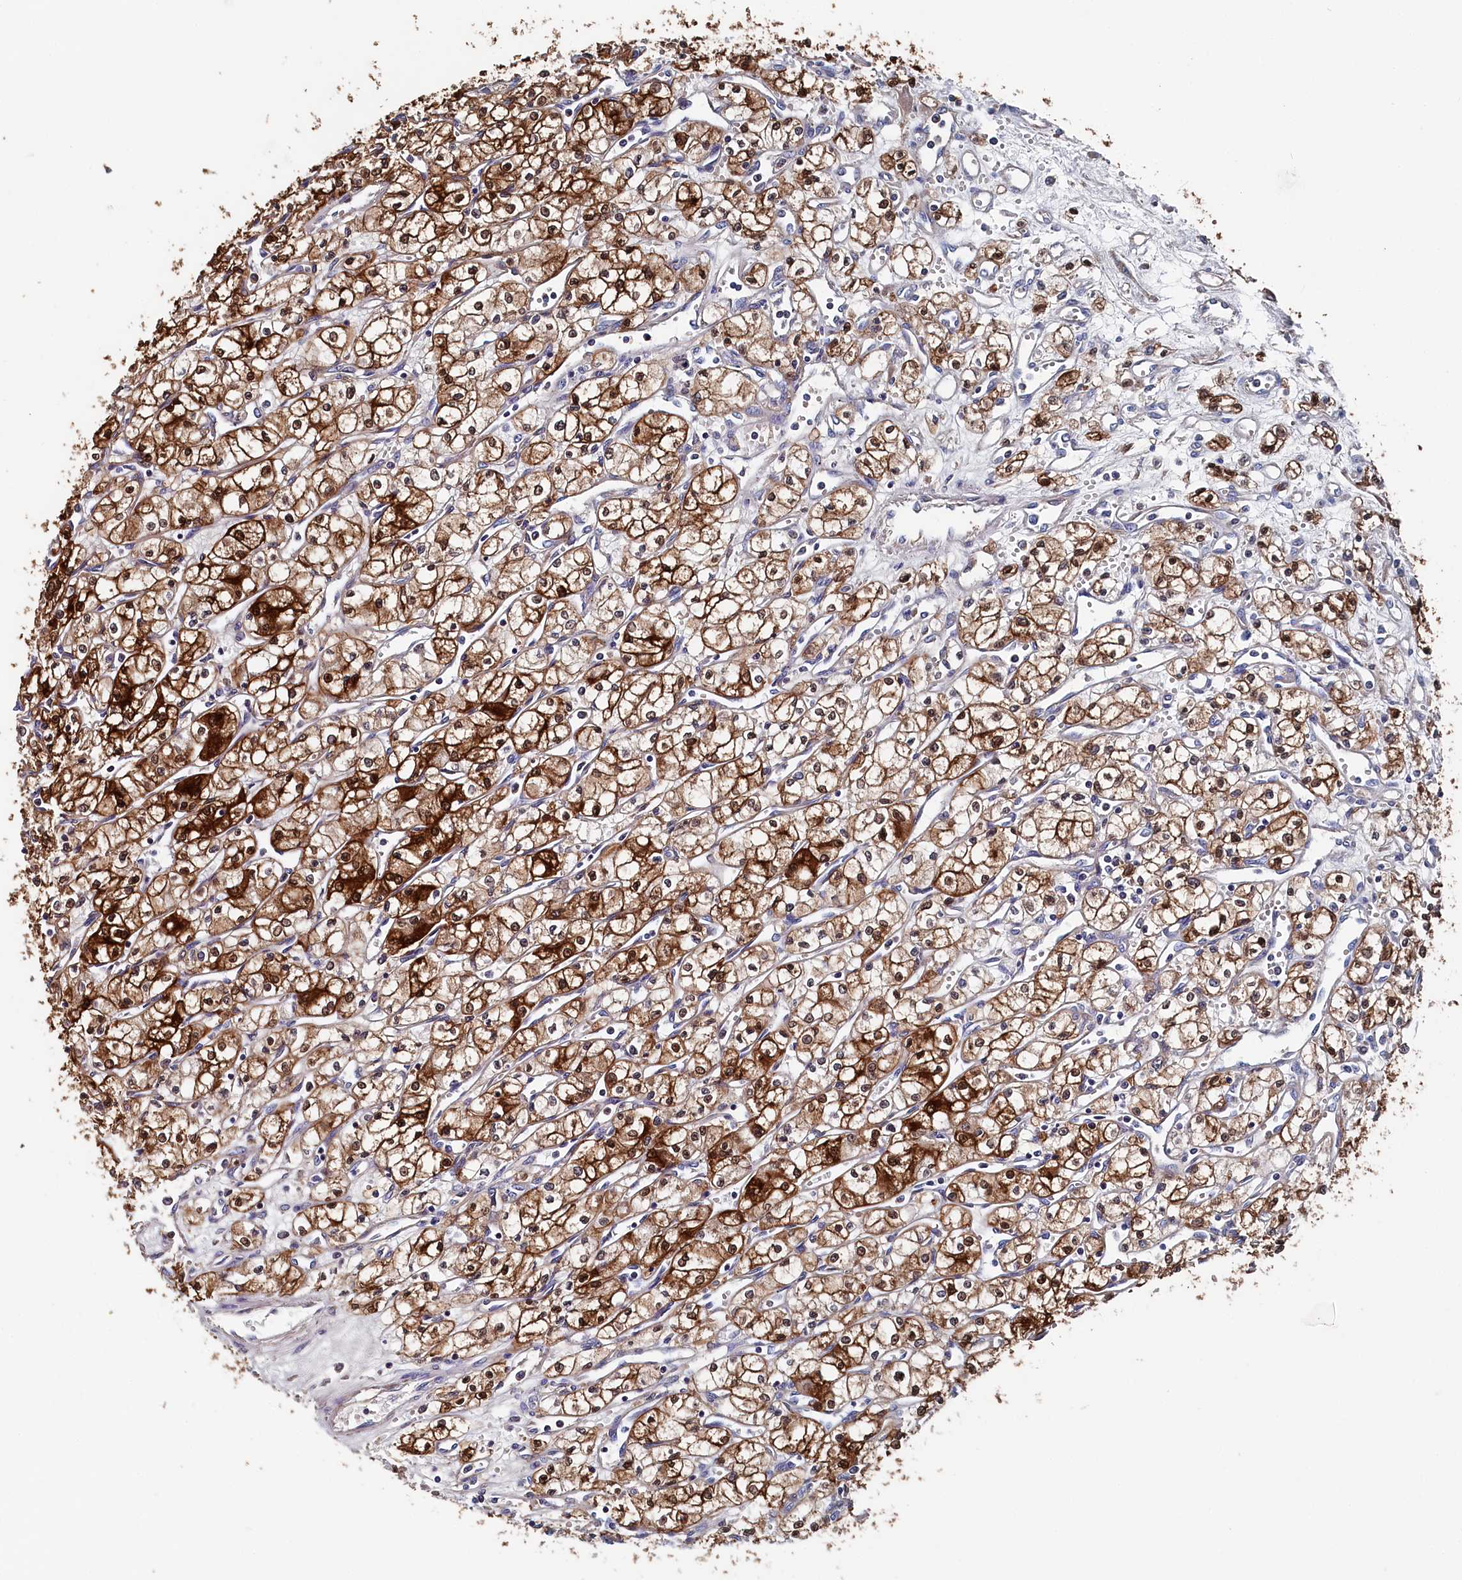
{"staining": {"intensity": "strong", "quantity": ">75%", "location": "cytoplasmic/membranous"}, "tissue": "renal cancer", "cell_type": "Tumor cells", "image_type": "cancer", "snomed": [{"axis": "morphology", "description": "Adenocarcinoma, NOS"}, {"axis": "topography", "description": "Kidney"}], "caption": "Immunohistochemistry (IHC) (DAB (3,3'-diaminobenzidine)) staining of human renal cancer (adenocarcinoma) shows strong cytoplasmic/membranous protein expression in approximately >75% of tumor cells.", "gene": "BHMT", "patient": {"sex": "male", "age": 59}}